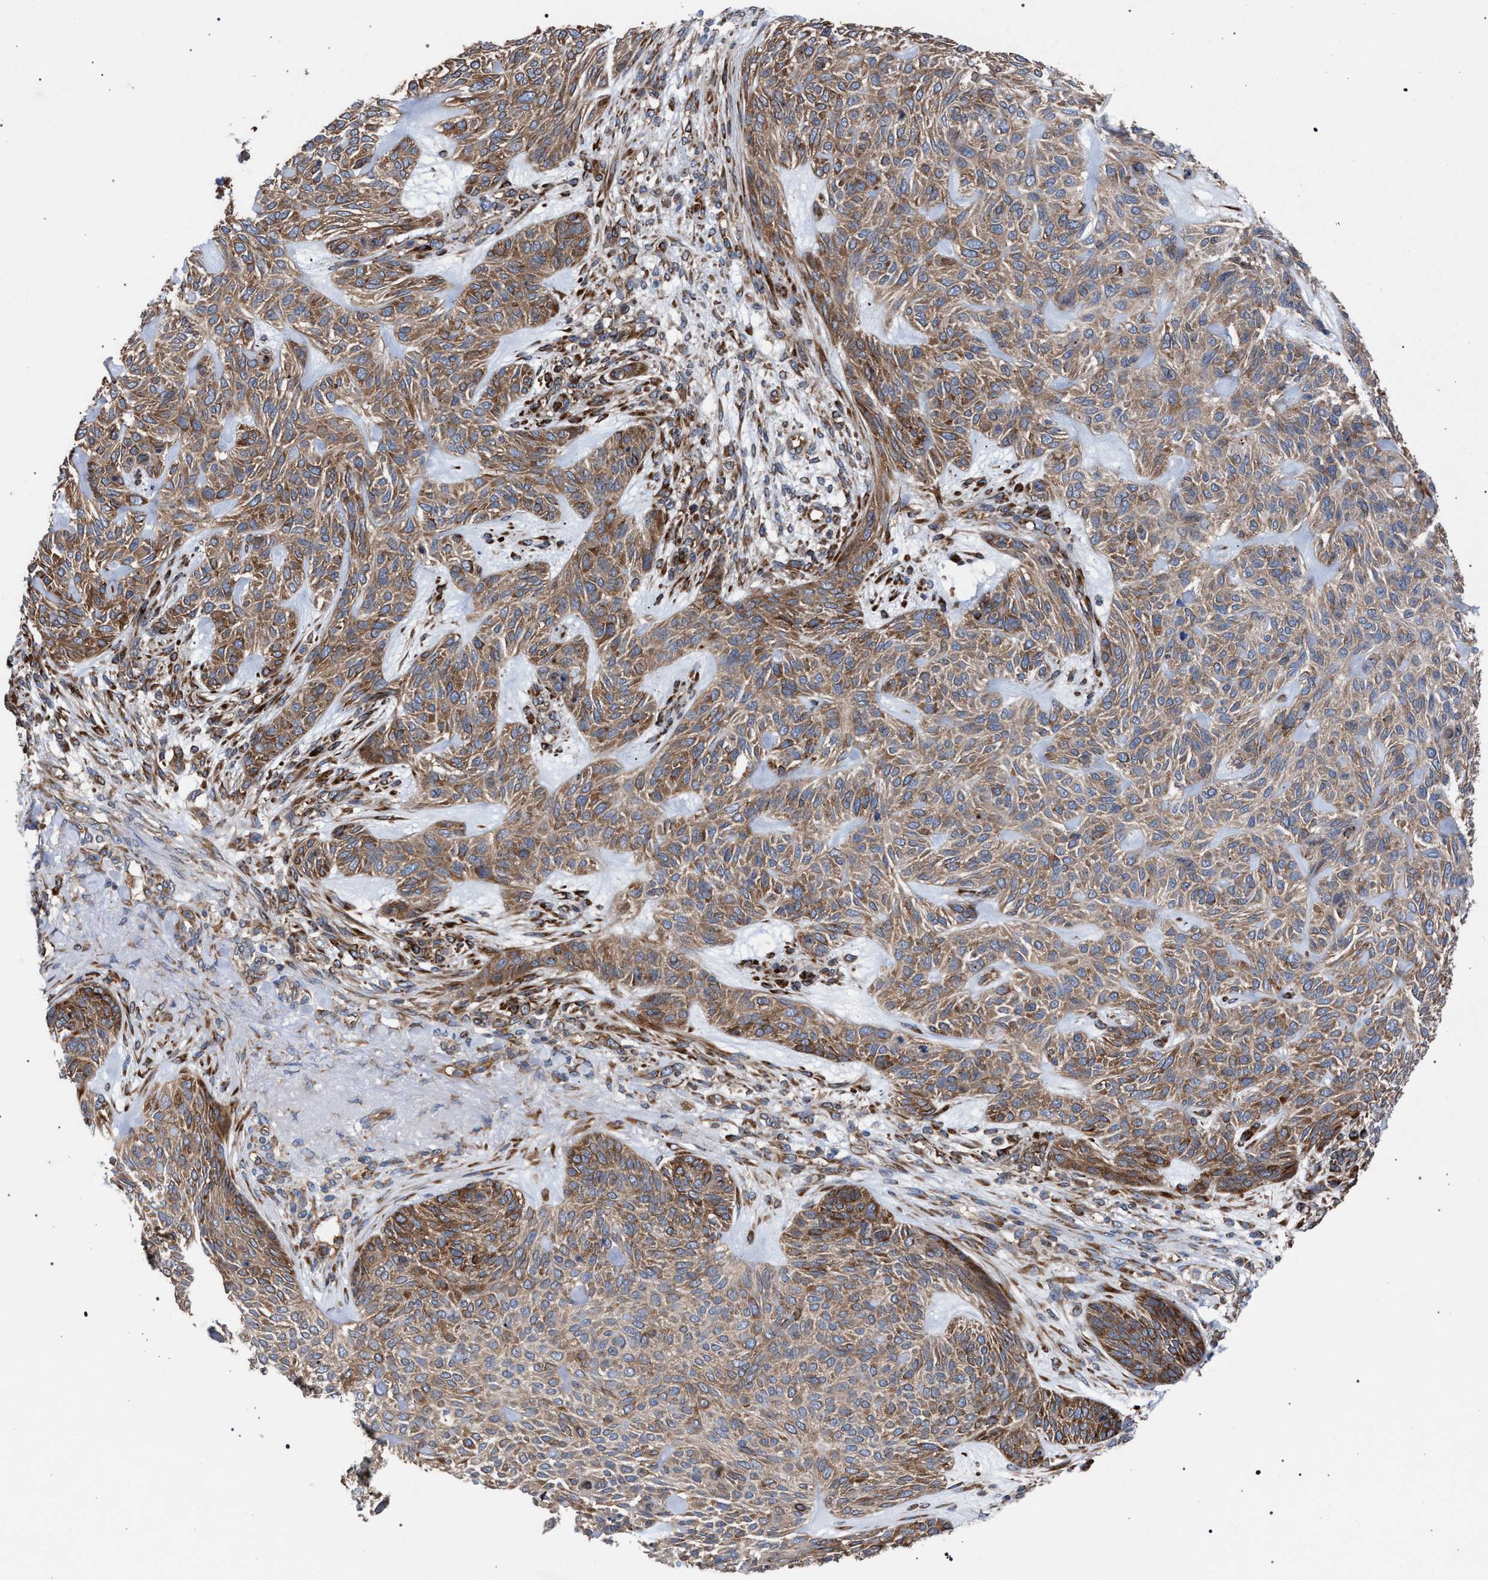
{"staining": {"intensity": "moderate", "quantity": ">75%", "location": "cytoplasmic/membranous"}, "tissue": "skin cancer", "cell_type": "Tumor cells", "image_type": "cancer", "snomed": [{"axis": "morphology", "description": "Basal cell carcinoma"}, {"axis": "topography", "description": "Skin"}], "caption": "A brown stain labels moderate cytoplasmic/membranous staining of a protein in human basal cell carcinoma (skin) tumor cells.", "gene": "CDR2L", "patient": {"sex": "male", "age": 55}}